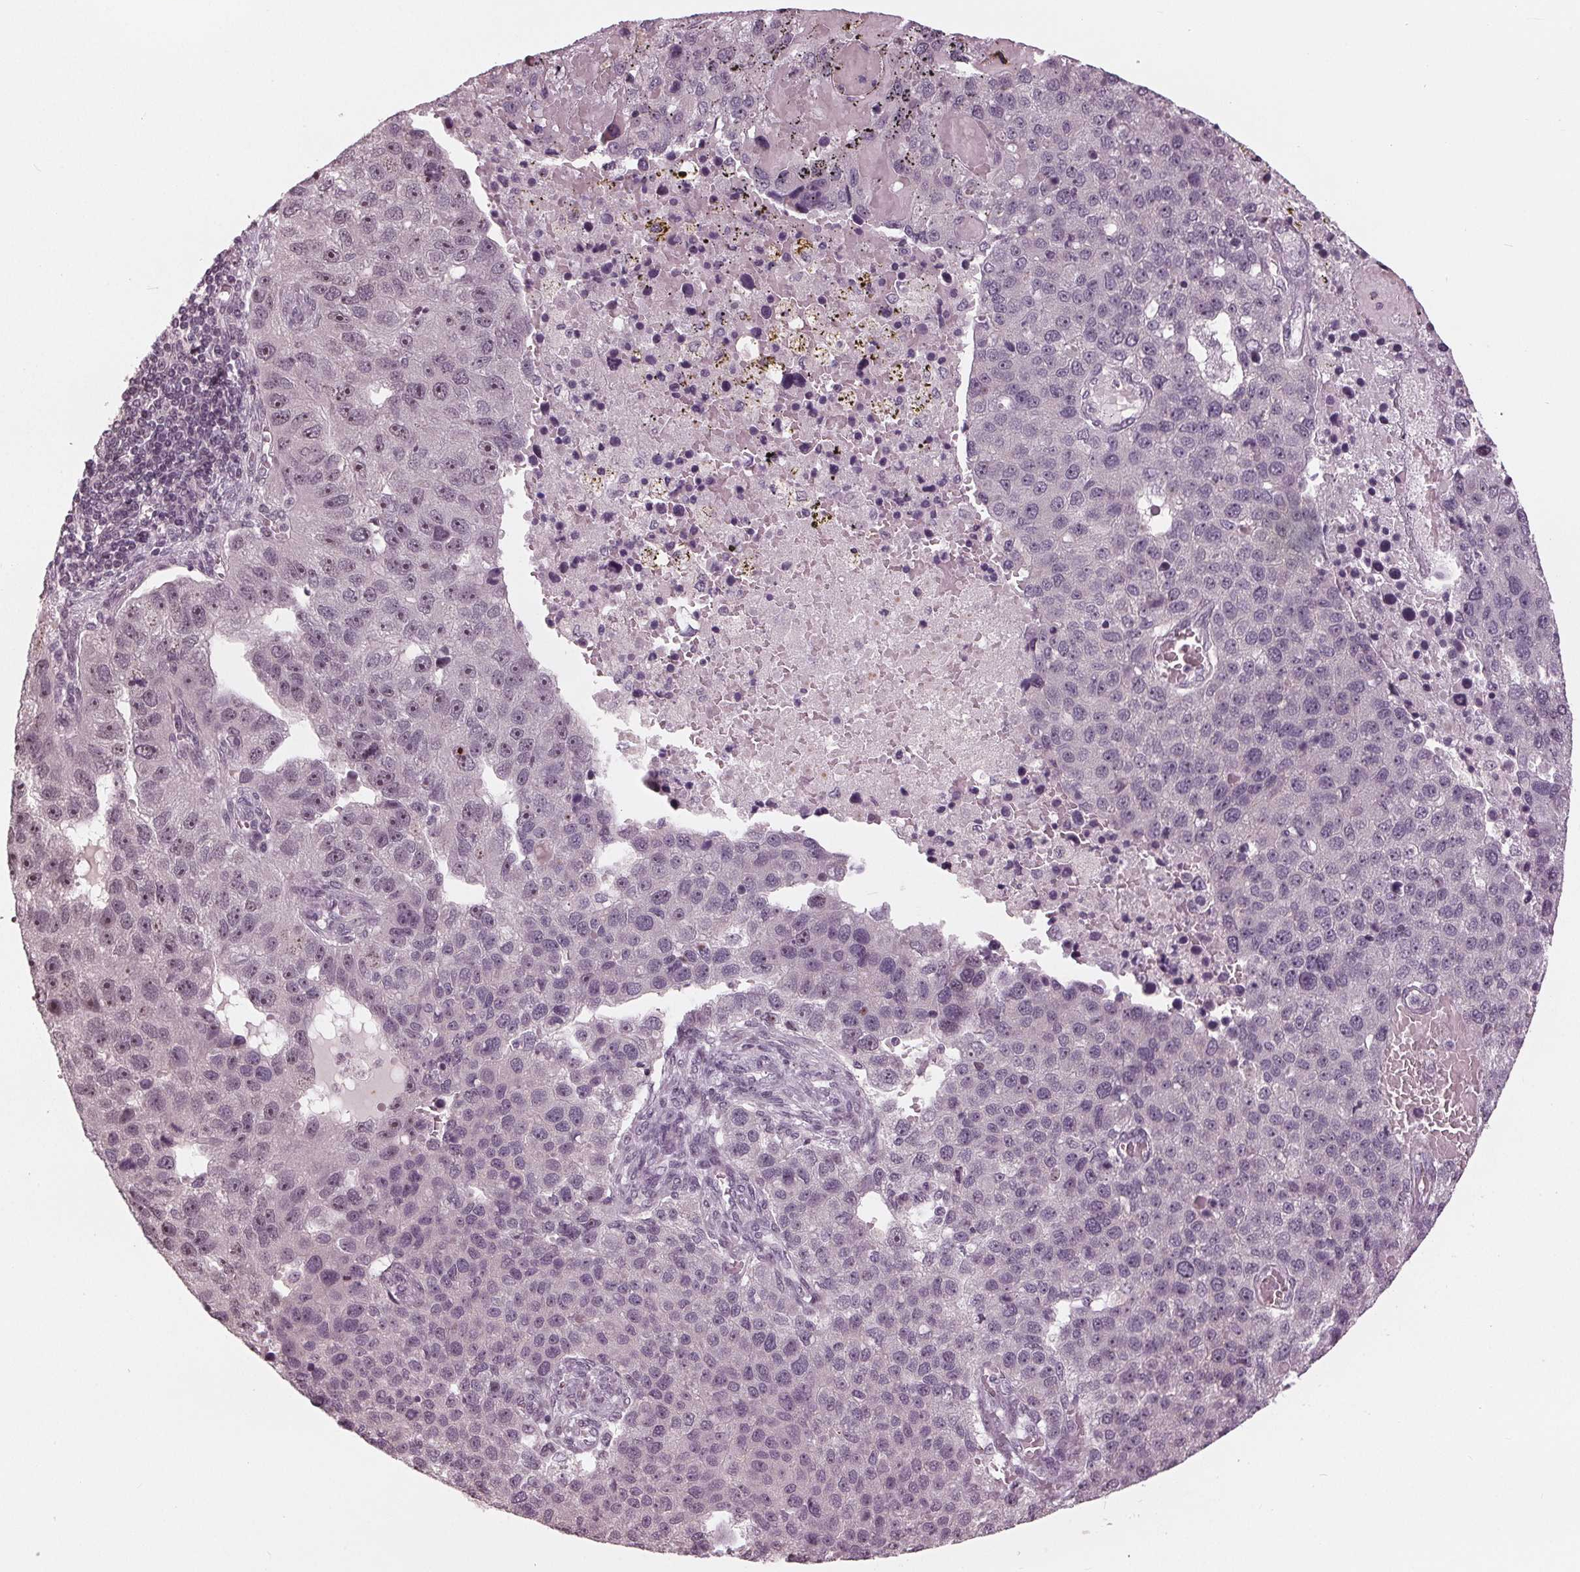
{"staining": {"intensity": "moderate", "quantity": "<25%", "location": "nuclear"}, "tissue": "pancreatic cancer", "cell_type": "Tumor cells", "image_type": "cancer", "snomed": [{"axis": "morphology", "description": "Adenocarcinoma, NOS"}, {"axis": "topography", "description": "Pancreas"}], "caption": "DAB immunohistochemical staining of human adenocarcinoma (pancreatic) exhibits moderate nuclear protein positivity in about <25% of tumor cells.", "gene": "SLX4", "patient": {"sex": "female", "age": 61}}